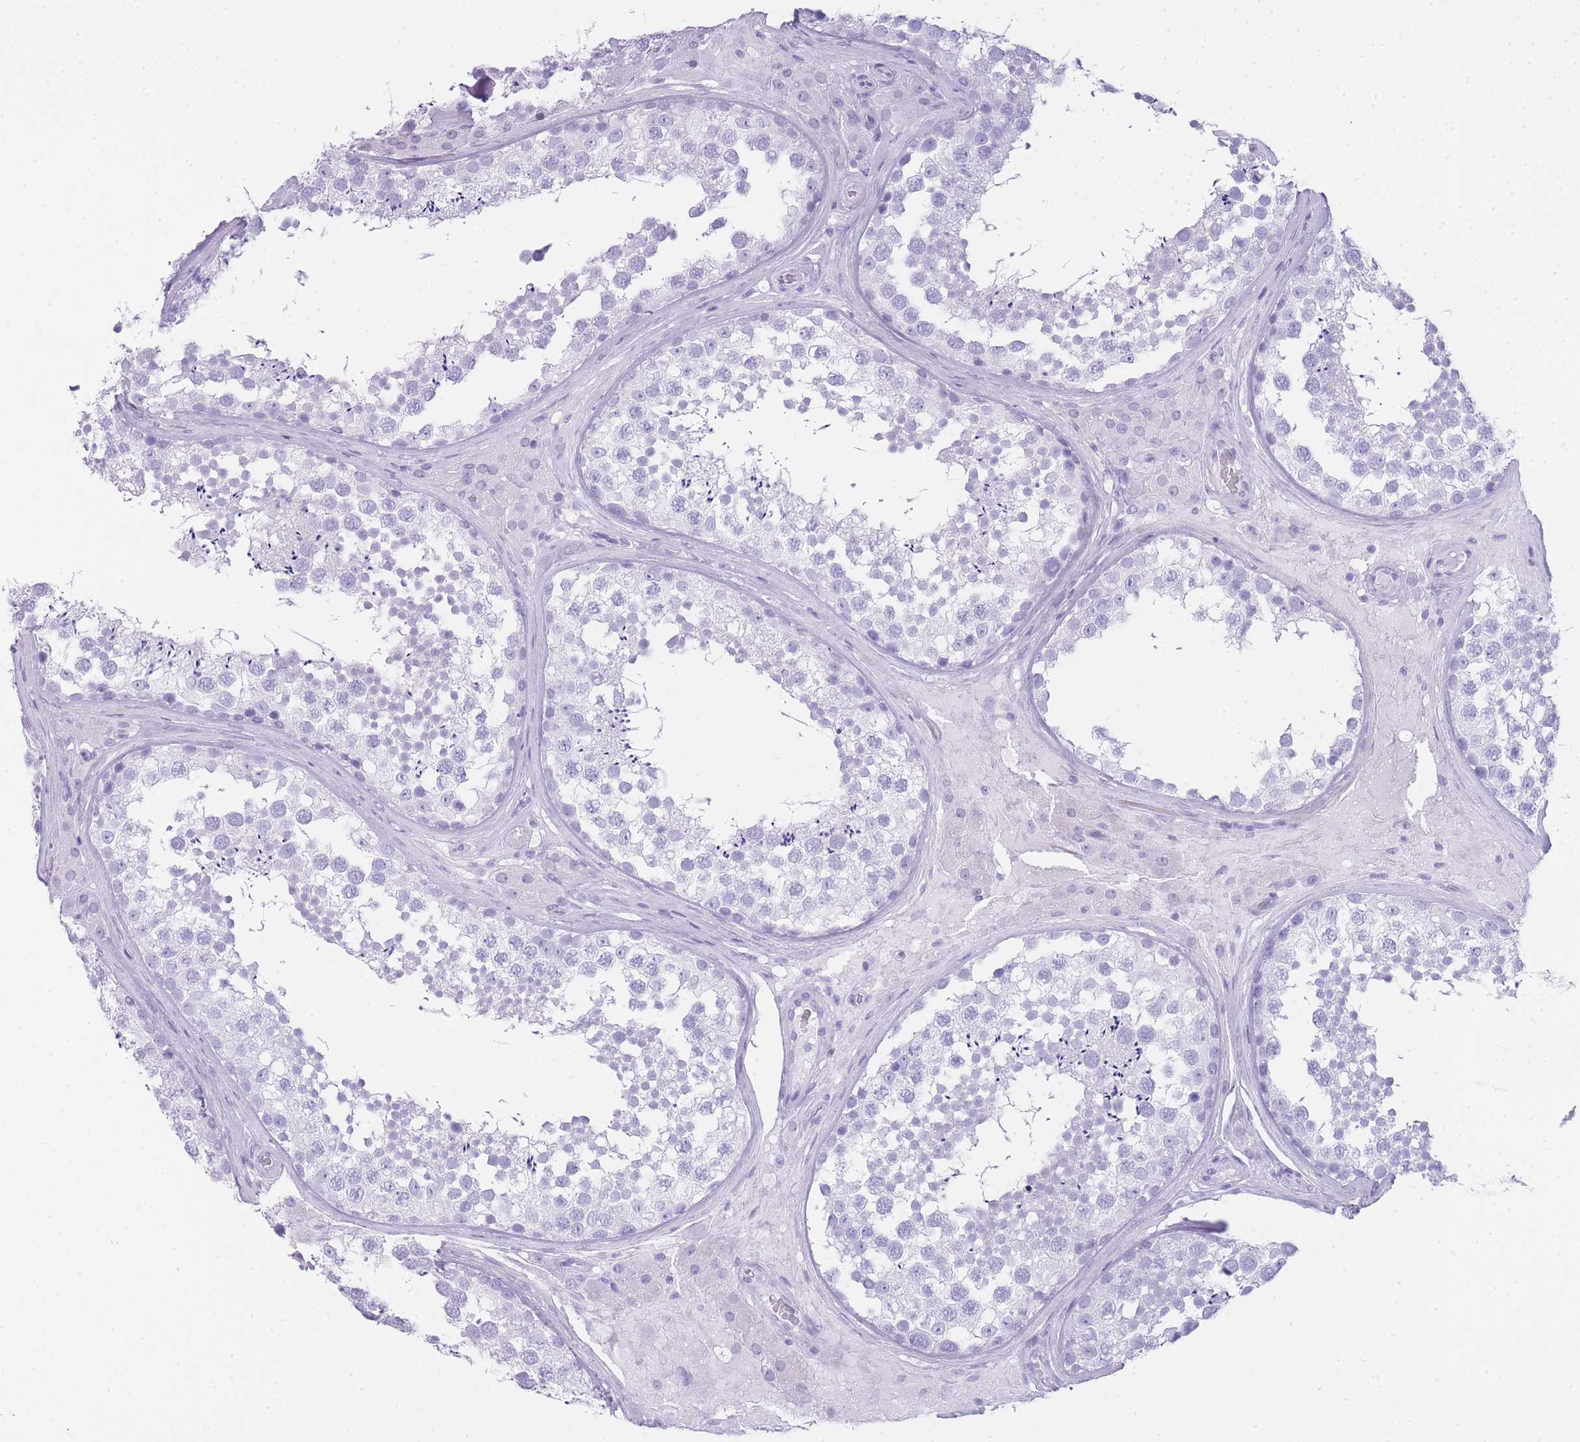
{"staining": {"intensity": "negative", "quantity": "none", "location": "none"}, "tissue": "testis", "cell_type": "Cells in seminiferous ducts", "image_type": "normal", "snomed": [{"axis": "morphology", "description": "Normal tissue, NOS"}, {"axis": "topography", "description": "Testis"}], "caption": "Immunohistochemistry (IHC) image of benign testis: human testis stained with DAB (3,3'-diaminobenzidine) reveals no significant protein positivity in cells in seminiferous ducts.", "gene": "INS", "patient": {"sex": "male", "age": 46}}